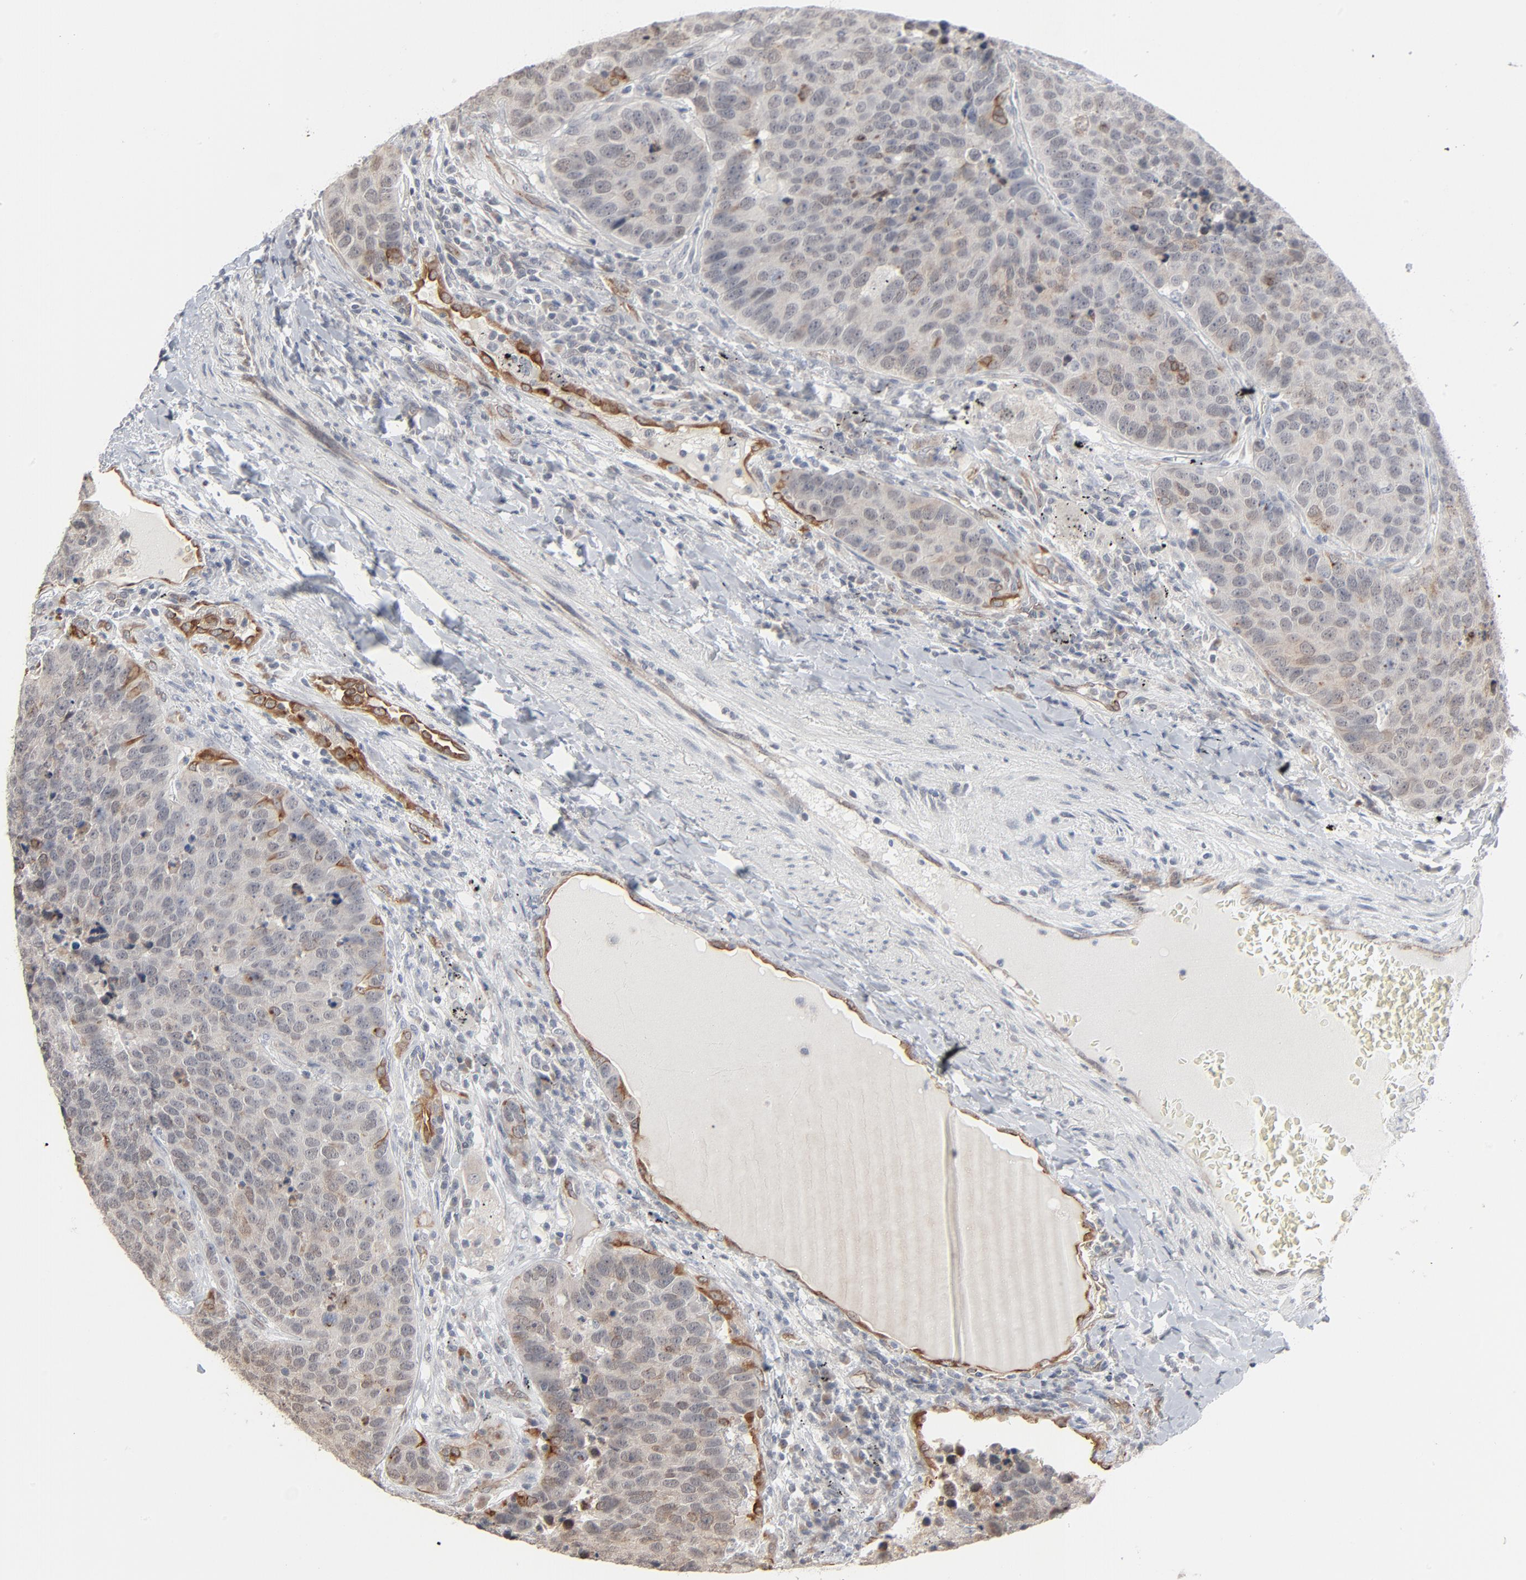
{"staining": {"intensity": "moderate", "quantity": "<25%", "location": "cytoplasmic/membranous"}, "tissue": "carcinoid", "cell_type": "Tumor cells", "image_type": "cancer", "snomed": [{"axis": "morphology", "description": "Carcinoid, malignant, NOS"}, {"axis": "topography", "description": "Lung"}], "caption": "Brown immunohistochemical staining in carcinoid demonstrates moderate cytoplasmic/membranous staining in approximately <25% of tumor cells.", "gene": "ITPR3", "patient": {"sex": "male", "age": 60}}